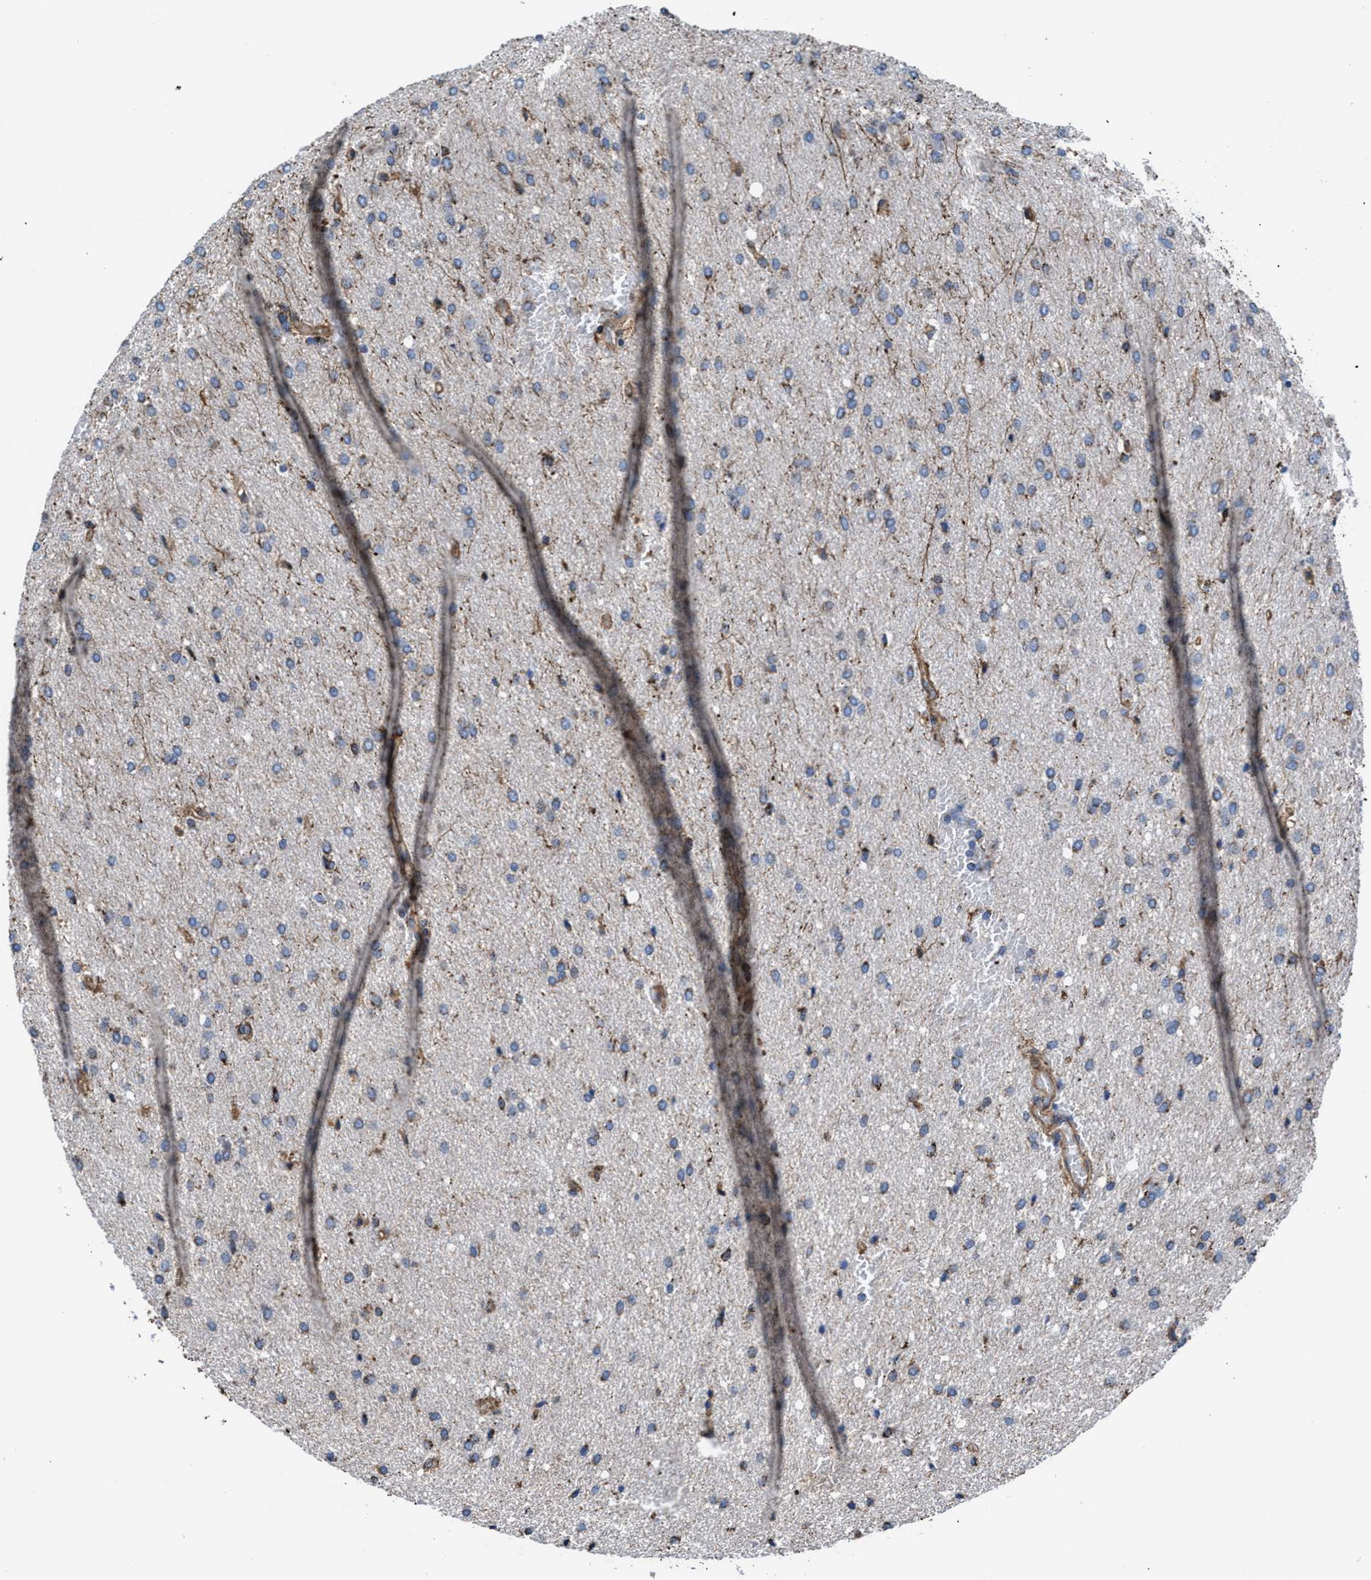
{"staining": {"intensity": "weak", "quantity": "<25%", "location": "cytoplasmic/membranous"}, "tissue": "glioma", "cell_type": "Tumor cells", "image_type": "cancer", "snomed": [{"axis": "morphology", "description": "Glioma, malignant, Low grade"}, {"axis": "topography", "description": "Brain"}], "caption": "A photomicrograph of malignant glioma (low-grade) stained for a protein shows no brown staining in tumor cells.", "gene": "PRR15L", "patient": {"sex": "female", "age": 37}}